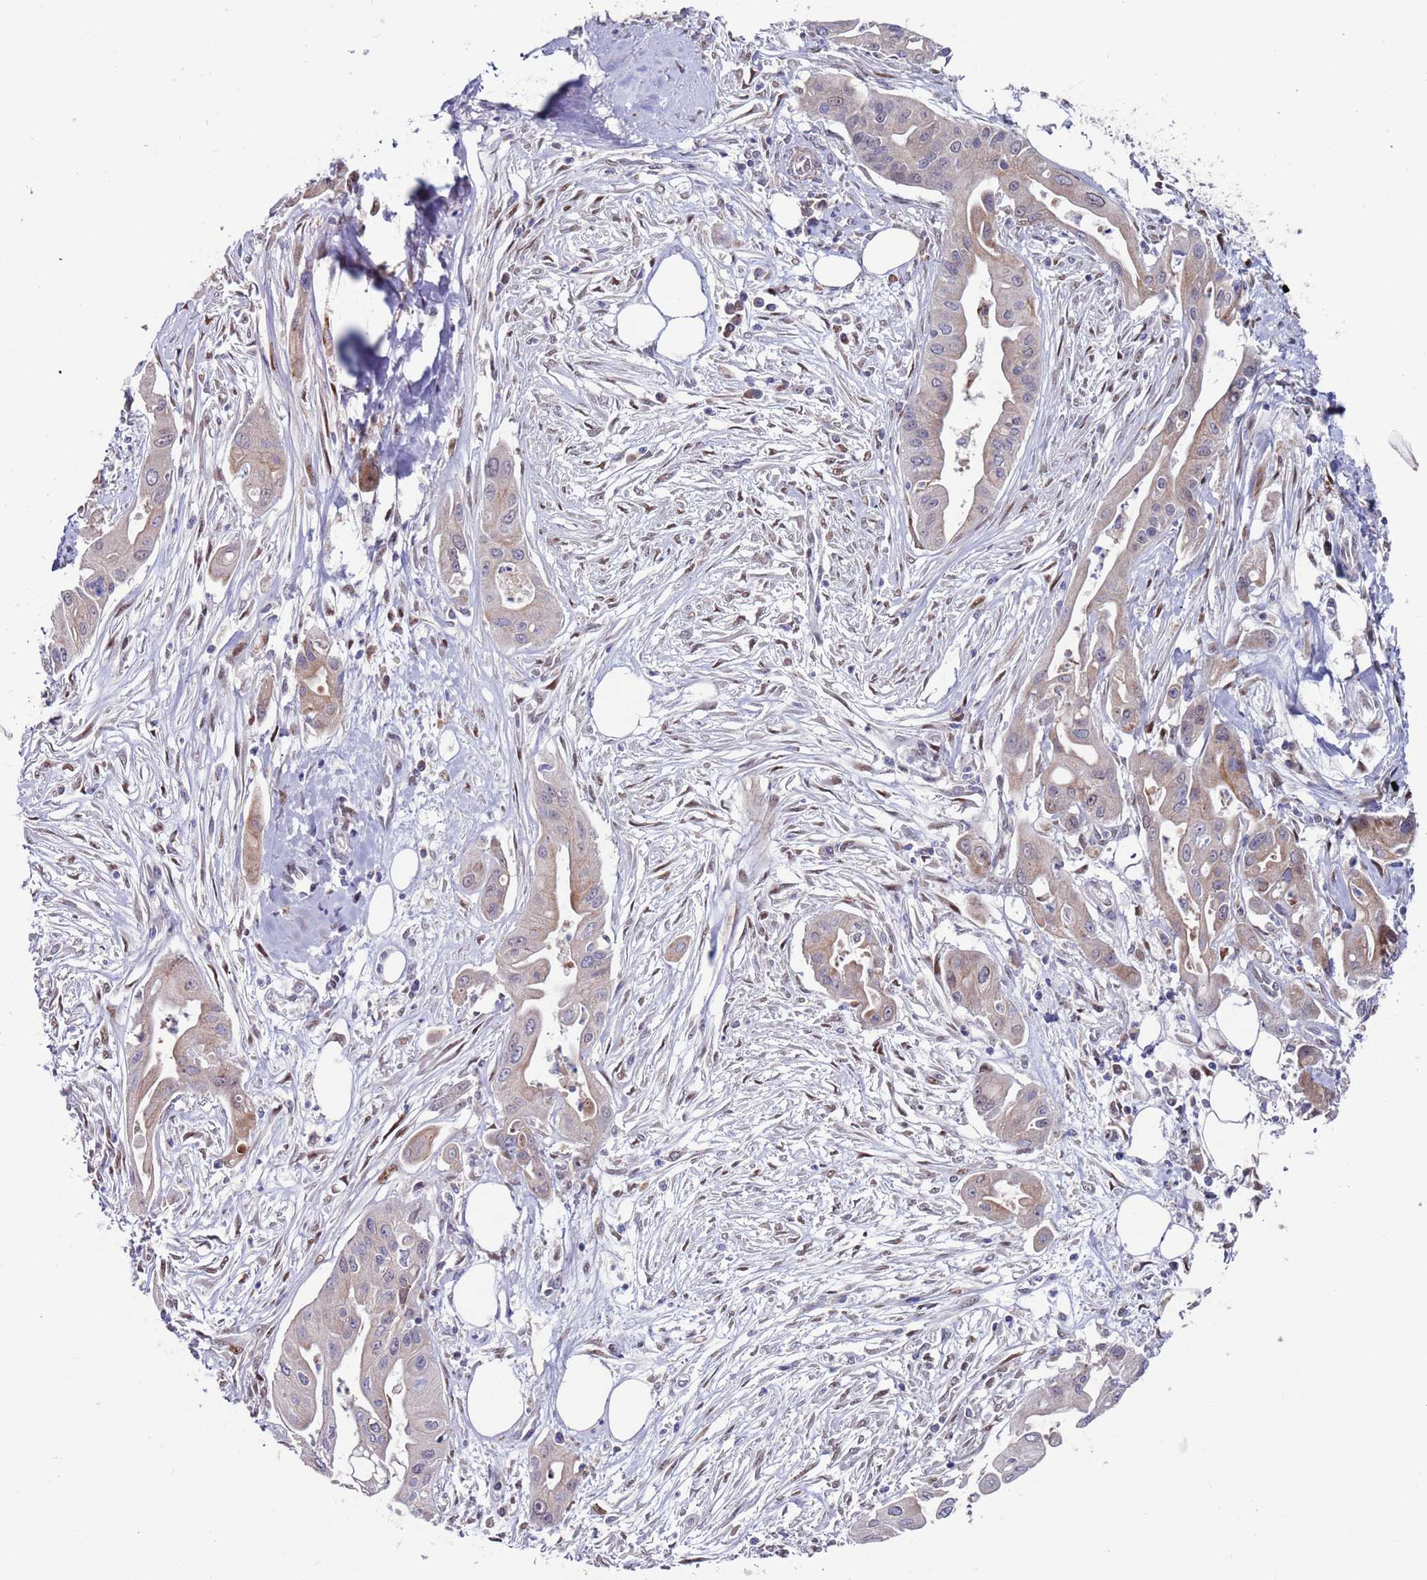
{"staining": {"intensity": "weak", "quantity": ">75%", "location": "cytoplasmic/membranous,nuclear"}, "tissue": "ovarian cancer", "cell_type": "Tumor cells", "image_type": "cancer", "snomed": [{"axis": "morphology", "description": "Cystadenocarcinoma, mucinous, NOS"}, {"axis": "topography", "description": "Ovary"}], "caption": "Immunohistochemical staining of mucinous cystadenocarcinoma (ovarian) exhibits low levels of weak cytoplasmic/membranous and nuclear protein staining in about >75% of tumor cells.", "gene": "FBXO27", "patient": {"sex": "female", "age": 70}}